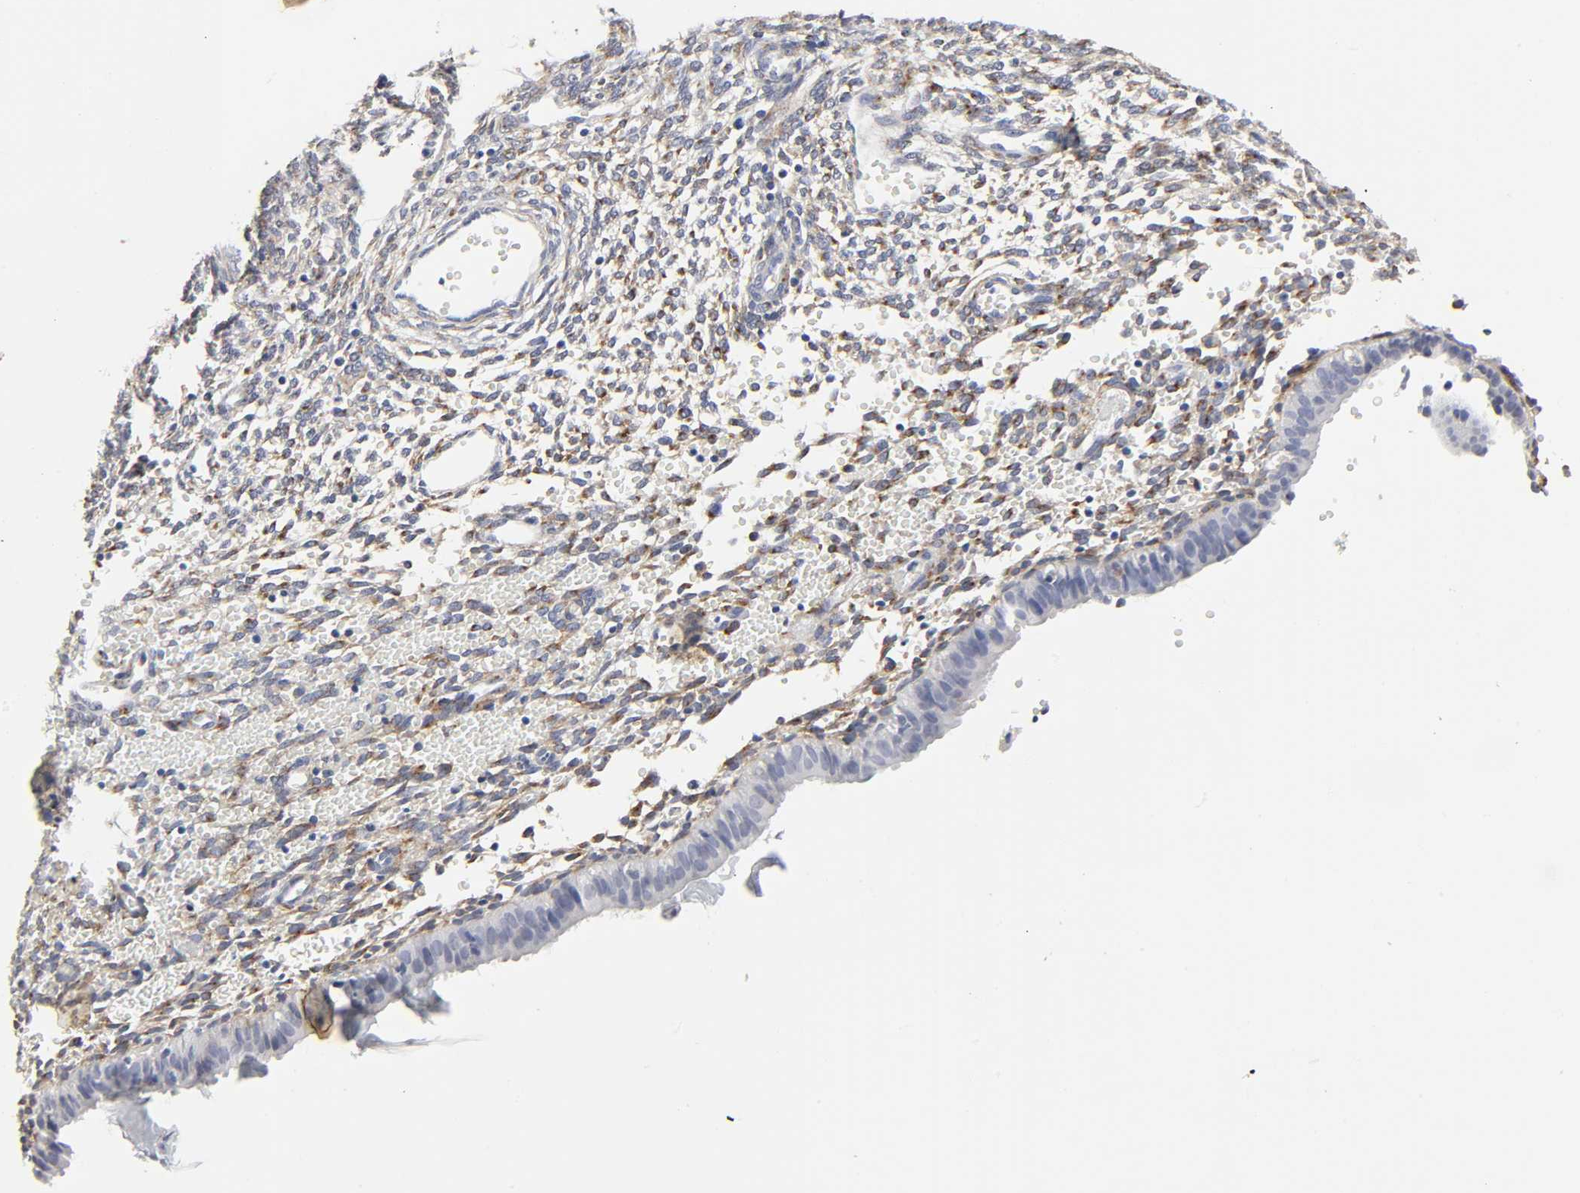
{"staining": {"intensity": "moderate", "quantity": ">75%", "location": "cytoplasmic/membranous"}, "tissue": "endometrium", "cell_type": "Cells in endometrial stroma", "image_type": "normal", "snomed": [{"axis": "morphology", "description": "Normal tissue, NOS"}, {"axis": "topography", "description": "Endometrium"}], "caption": "Immunohistochemistry (IHC) image of benign endometrium: endometrium stained using immunohistochemistry reveals medium levels of moderate protein expression localized specifically in the cytoplasmic/membranous of cells in endometrial stroma, appearing as a cytoplasmic/membranous brown color.", "gene": "LRP1", "patient": {"sex": "female", "age": 33}}